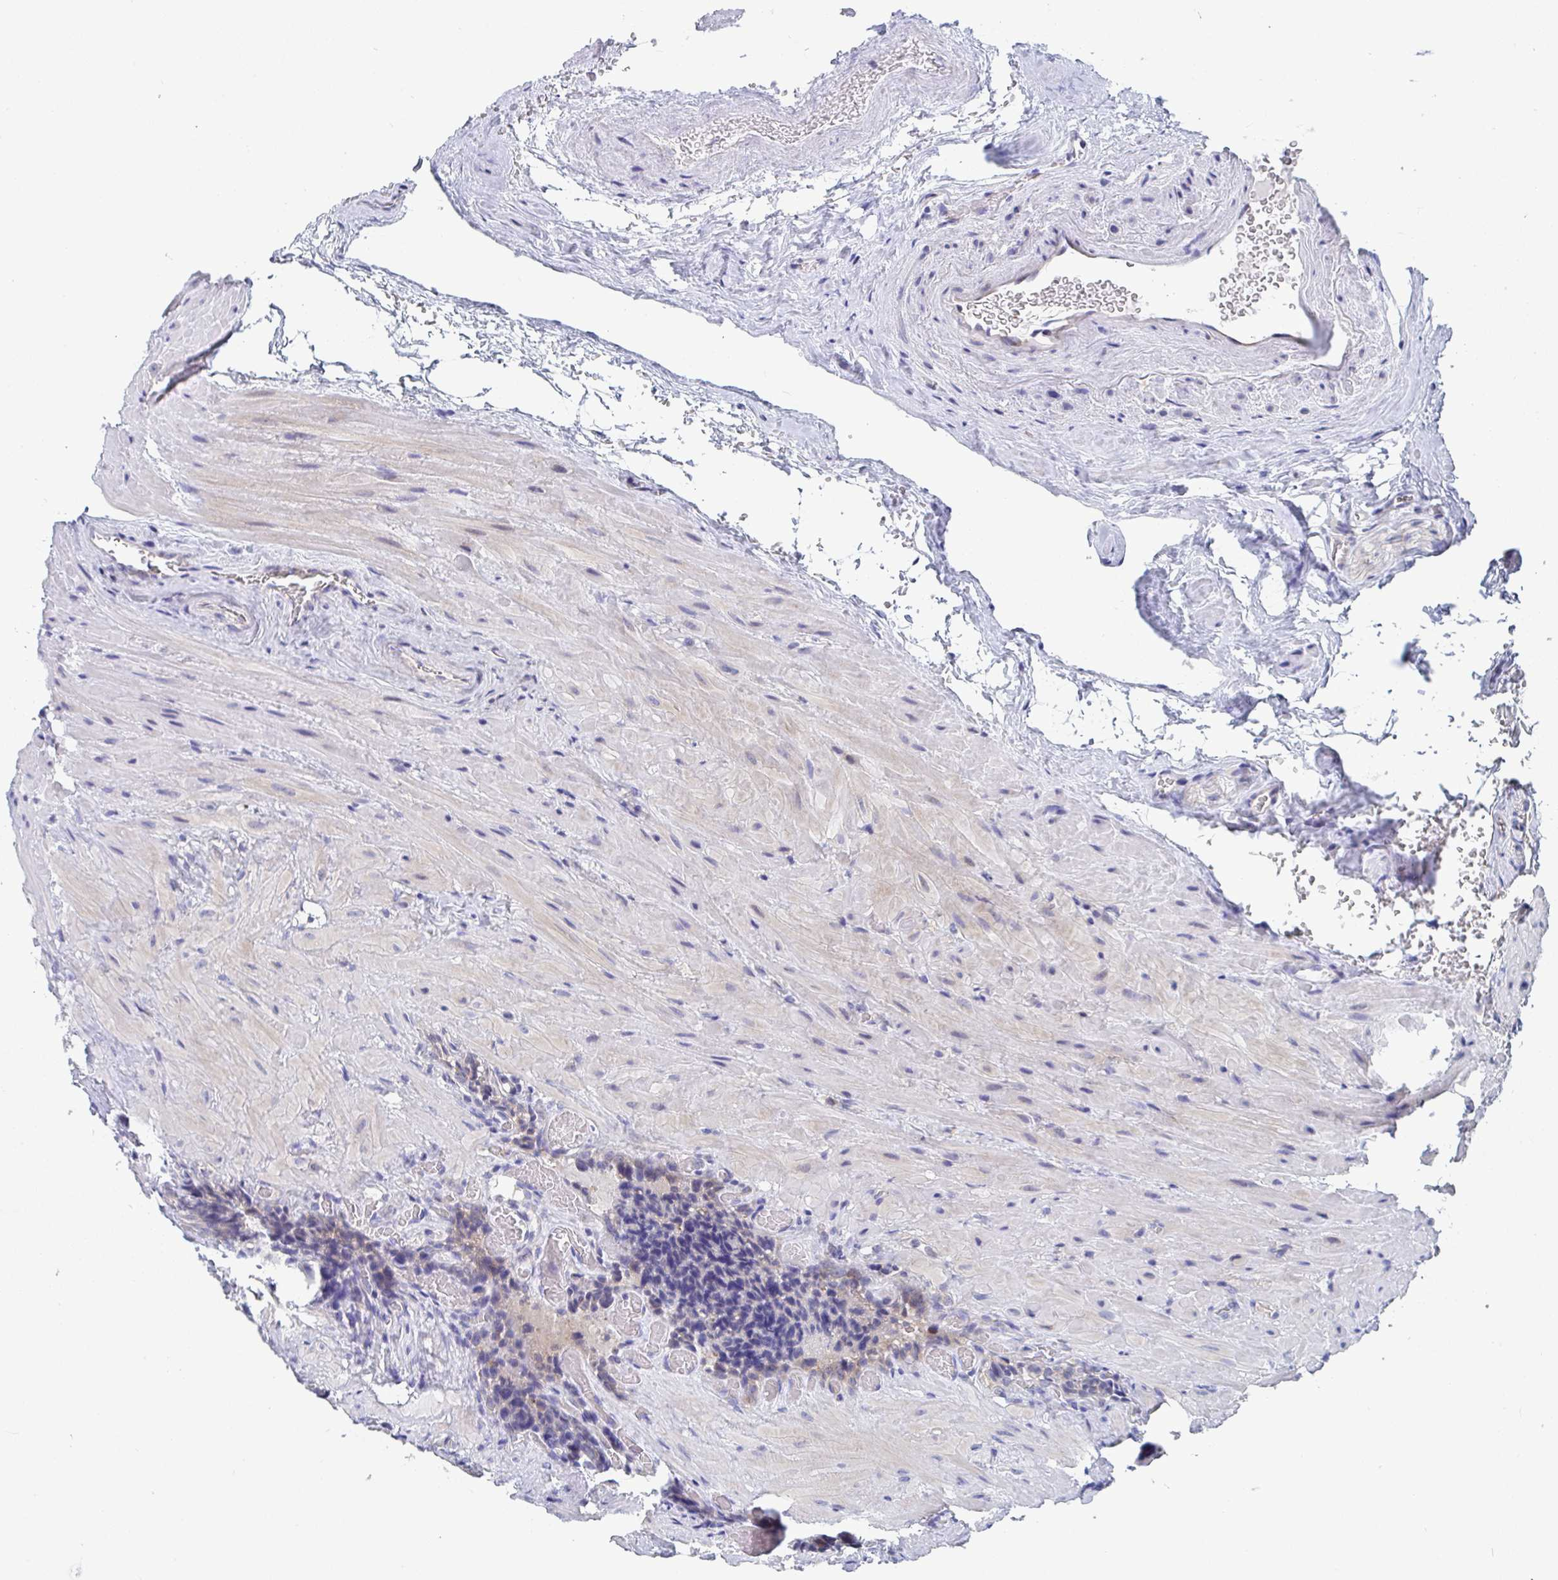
{"staining": {"intensity": "negative", "quantity": "none", "location": "none"}, "tissue": "seminal vesicle", "cell_type": "Glandular cells", "image_type": "normal", "snomed": [{"axis": "morphology", "description": "Normal tissue, NOS"}, {"axis": "topography", "description": "Seminal veicle"}], "caption": "The immunohistochemistry (IHC) micrograph has no significant positivity in glandular cells of seminal vesicle. (Brightfield microscopy of DAB immunohistochemistry at high magnification).", "gene": "P2RX3", "patient": {"sex": "male", "age": 47}}